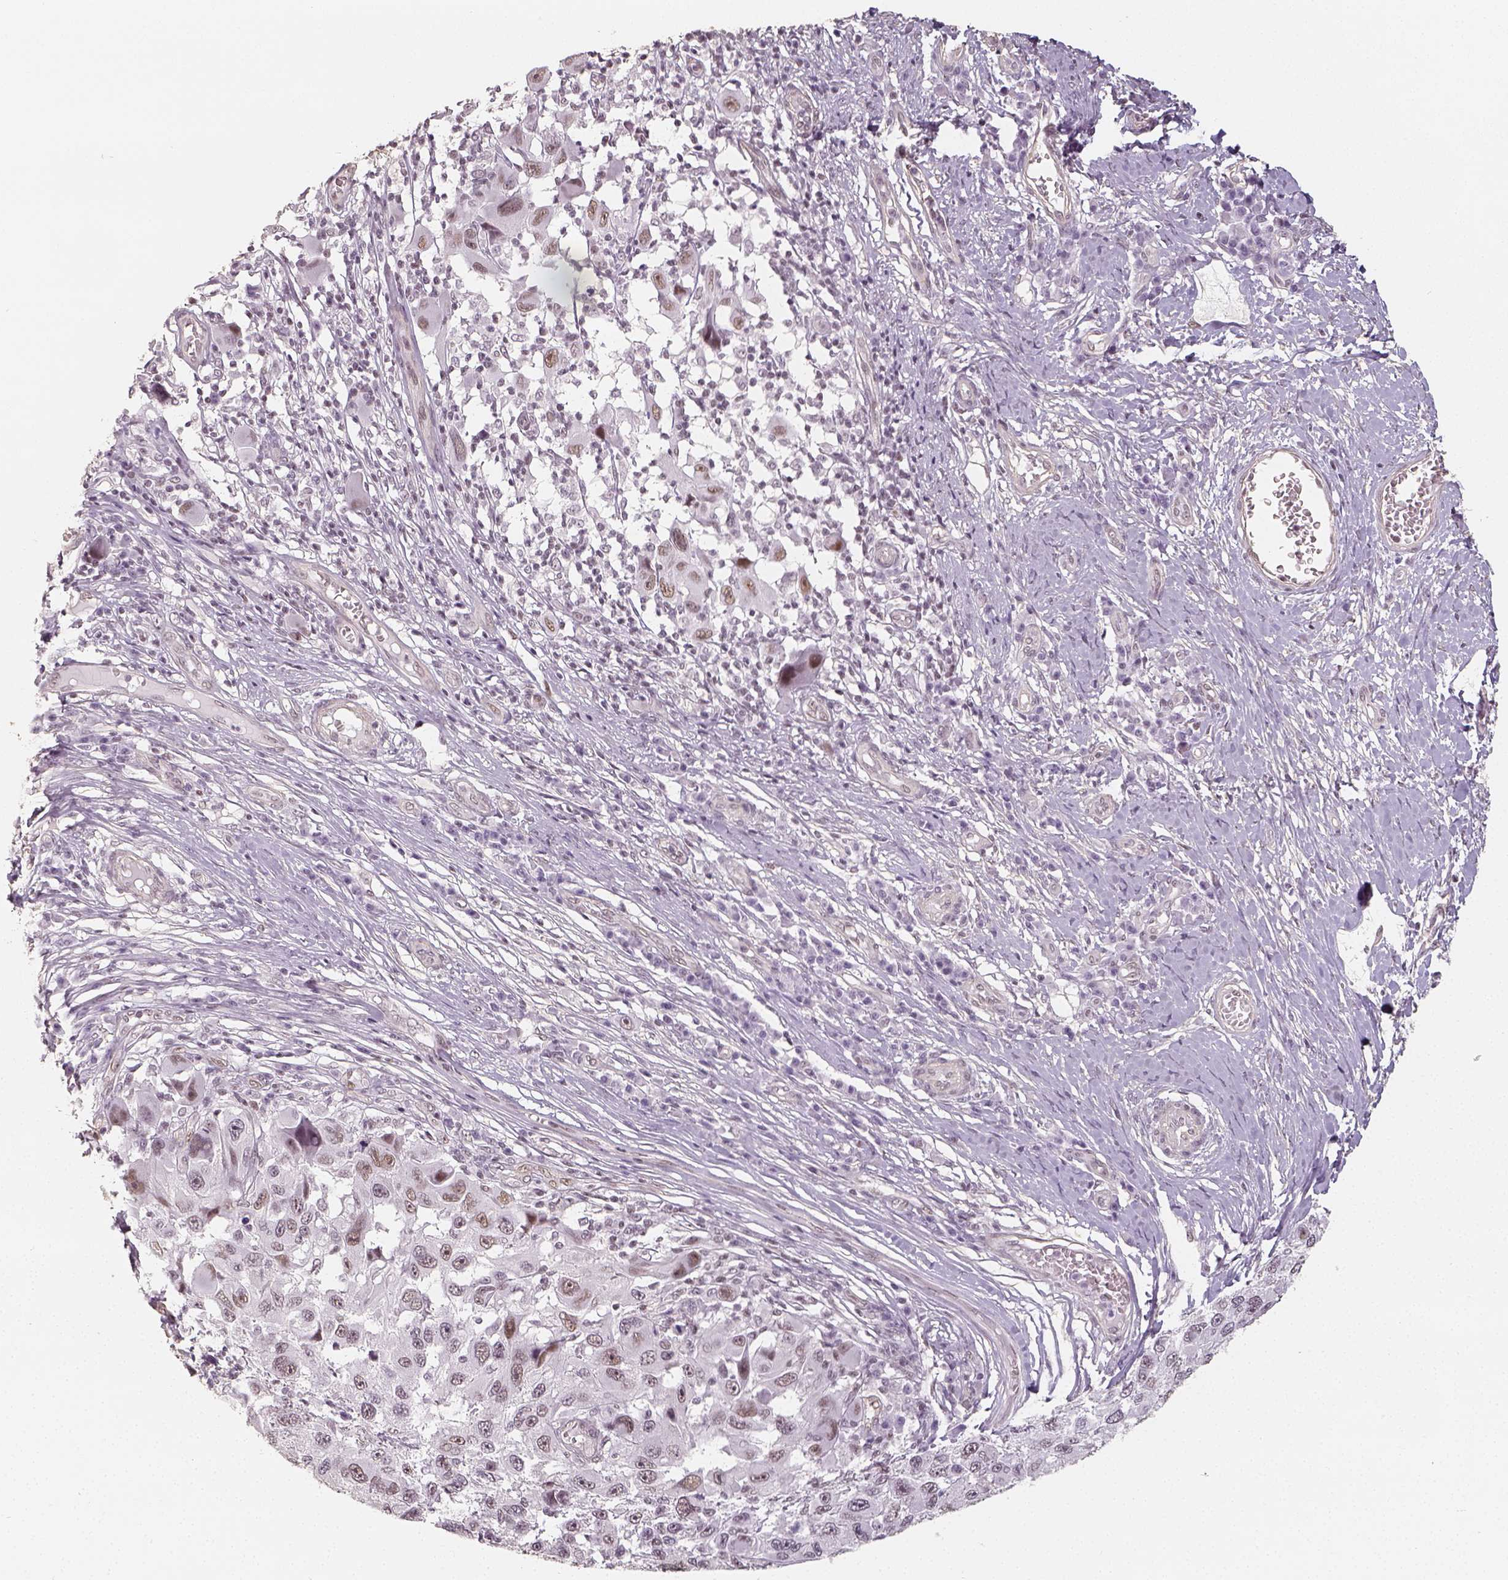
{"staining": {"intensity": "weak", "quantity": ">75%", "location": "nuclear"}, "tissue": "melanoma", "cell_type": "Tumor cells", "image_type": "cancer", "snomed": [{"axis": "morphology", "description": "Malignant melanoma, NOS"}, {"axis": "topography", "description": "Skin"}], "caption": "Weak nuclear protein expression is identified in about >75% of tumor cells in melanoma.", "gene": "HDAC1", "patient": {"sex": "male", "age": 53}}